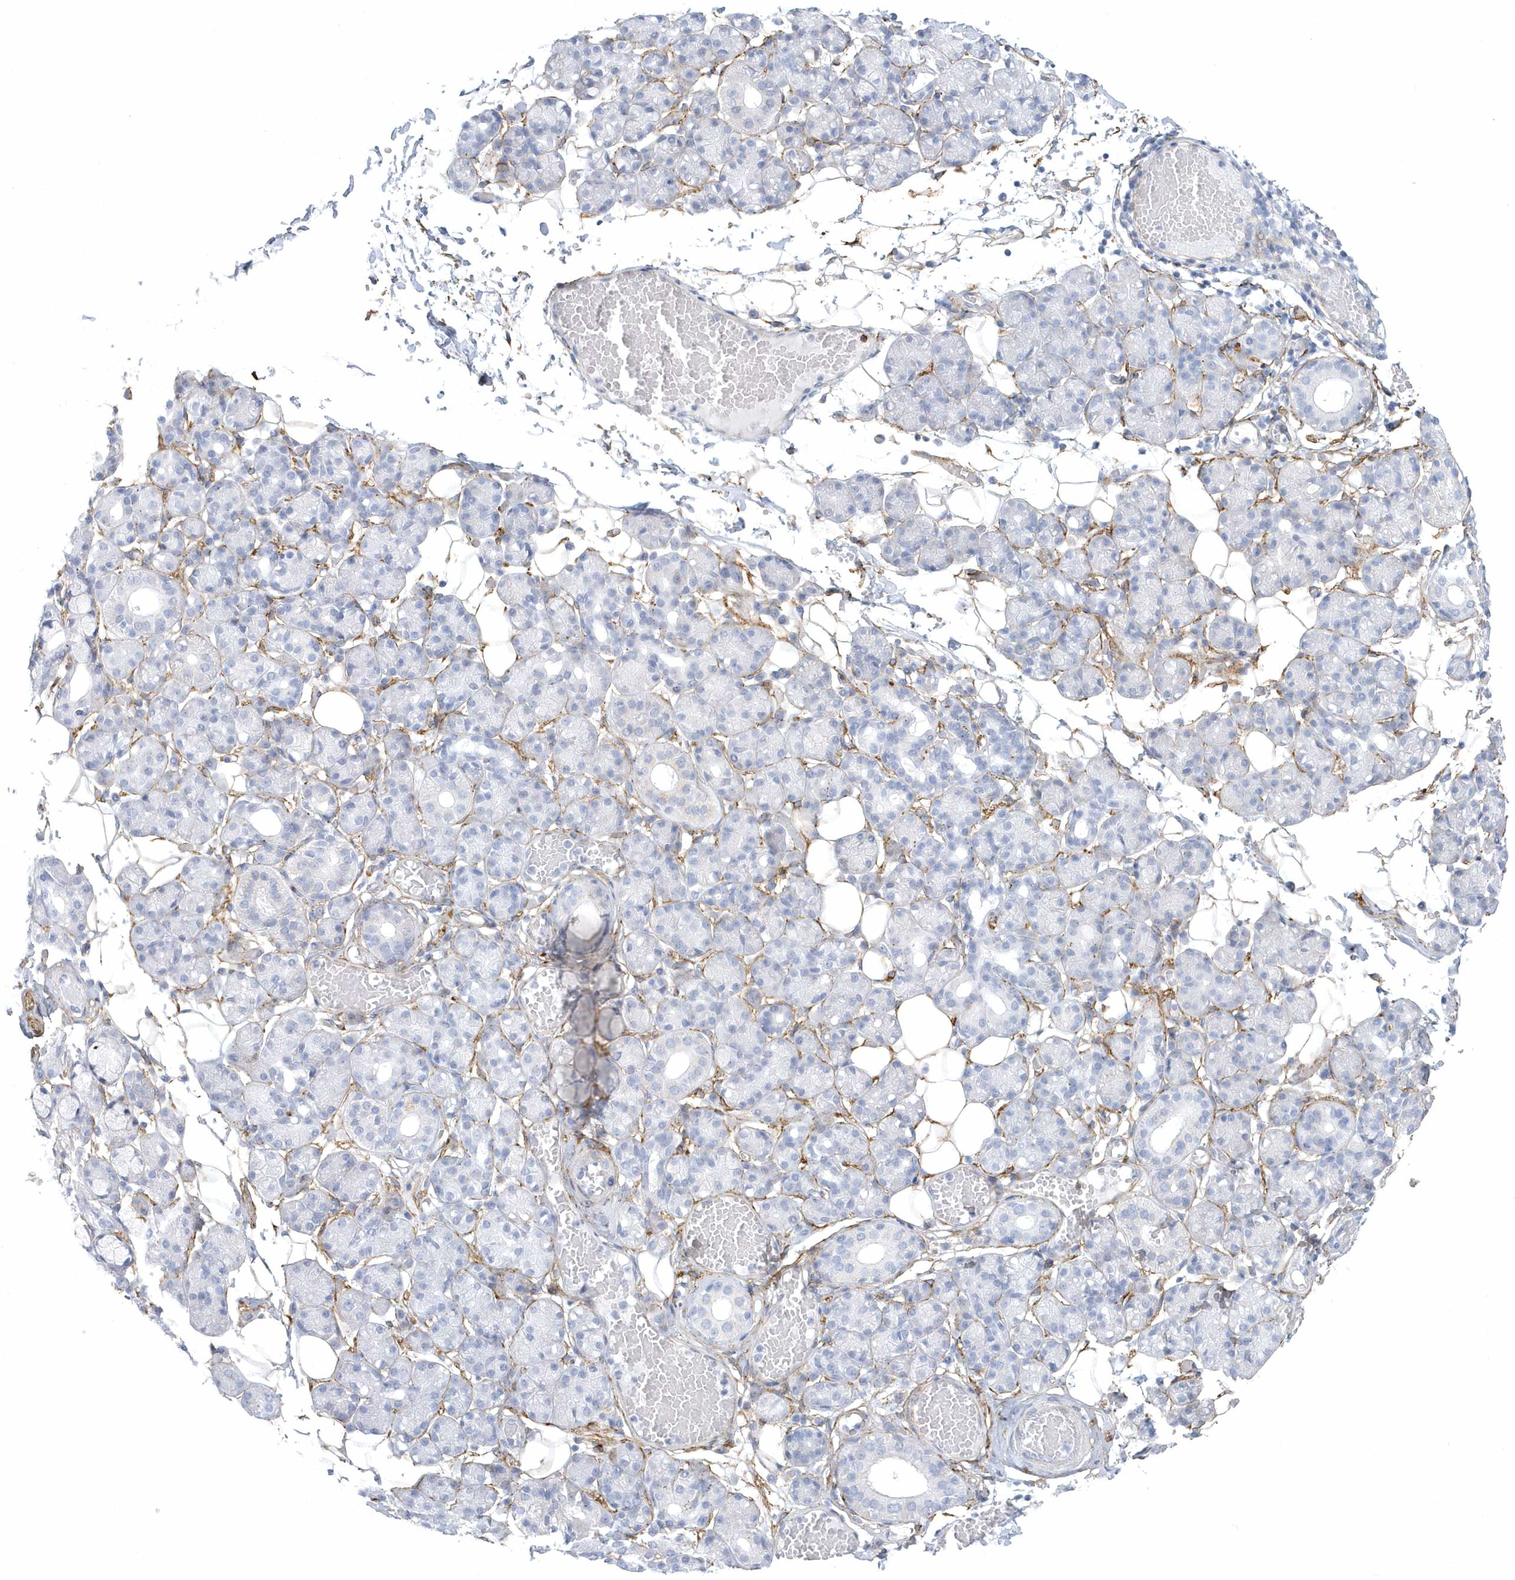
{"staining": {"intensity": "negative", "quantity": "none", "location": "none"}, "tissue": "salivary gland", "cell_type": "Glandular cells", "image_type": "normal", "snomed": [{"axis": "morphology", "description": "Normal tissue, NOS"}, {"axis": "topography", "description": "Salivary gland"}], "caption": "DAB (3,3'-diaminobenzidine) immunohistochemical staining of normal human salivary gland shows no significant expression in glandular cells. (Brightfield microscopy of DAB (3,3'-diaminobenzidine) IHC at high magnification).", "gene": "WDR27", "patient": {"sex": "male", "age": 63}}